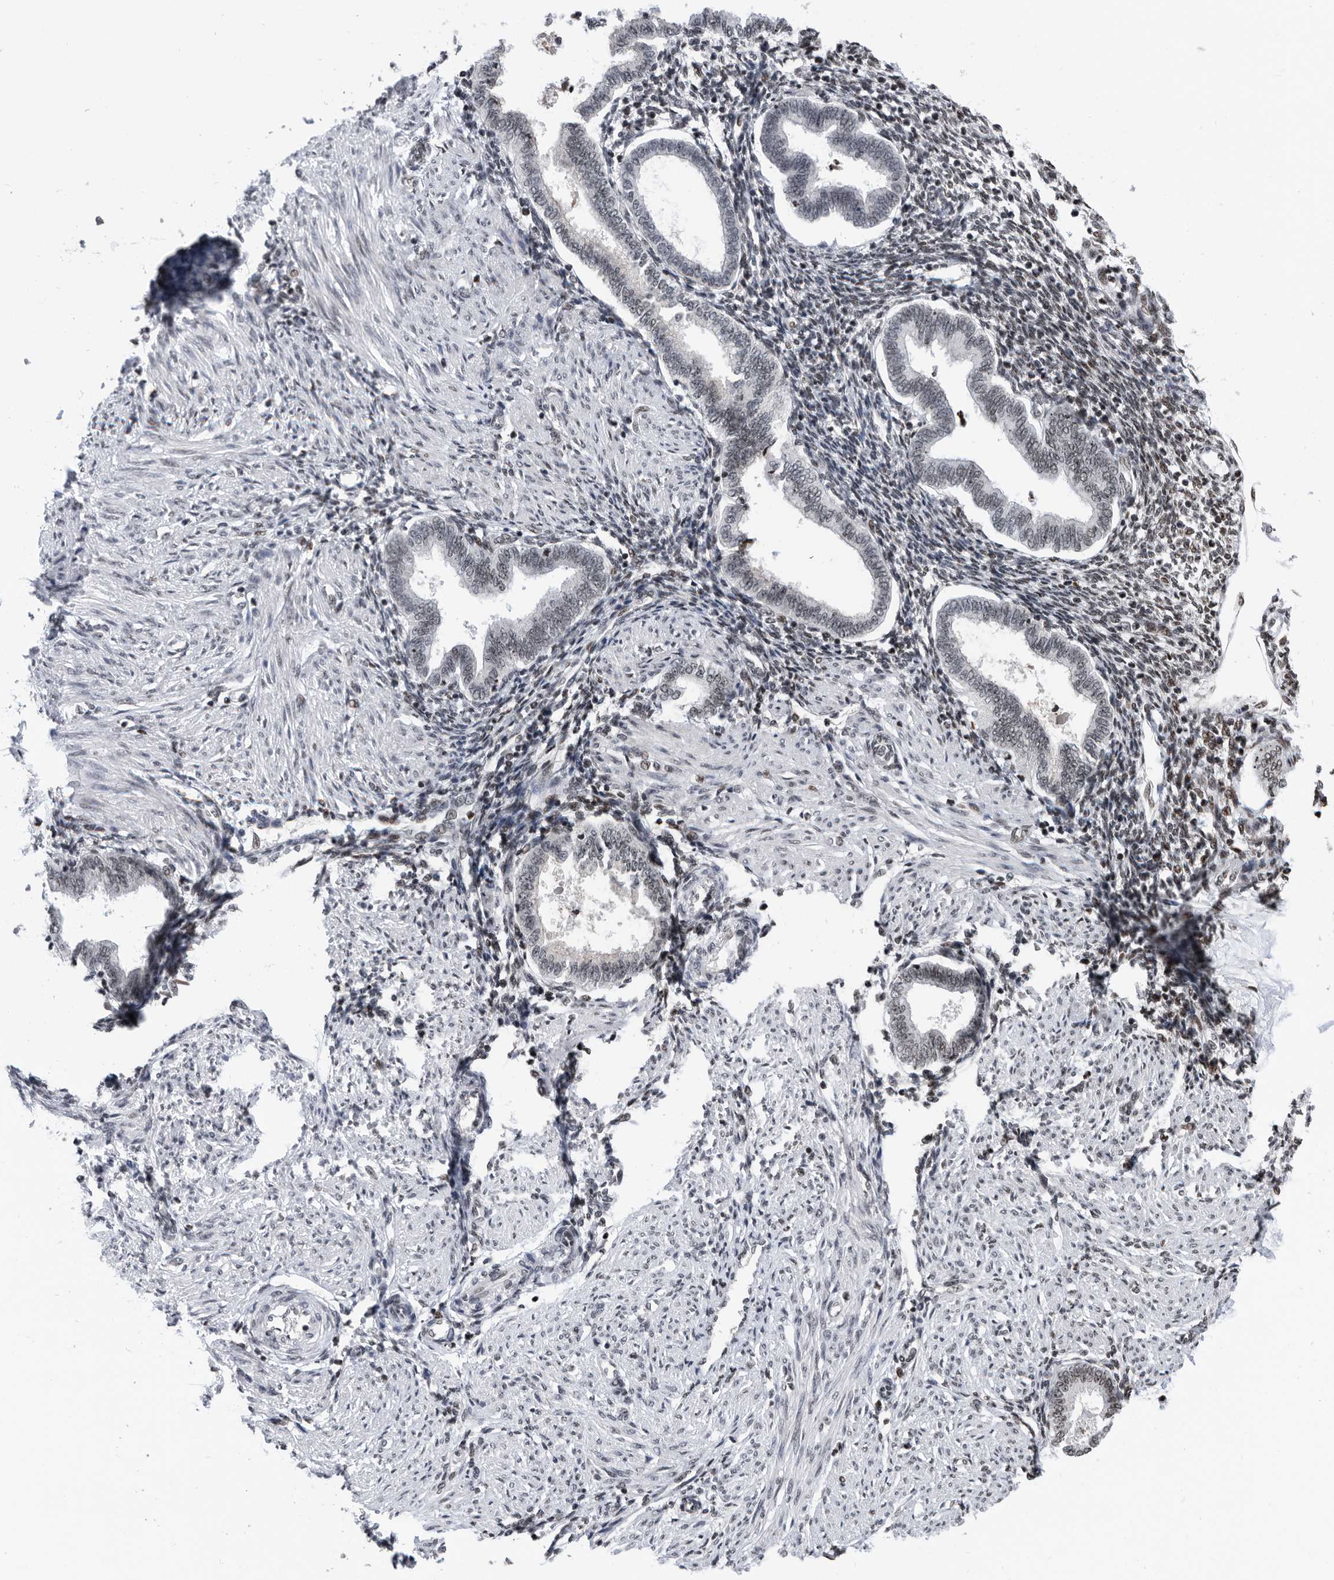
{"staining": {"intensity": "weak", "quantity": "<25%", "location": "nuclear"}, "tissue": "endometrium", "cell_type": "Cells in endometrial stroma", "image_type": "normal", "snomed": [{"axis": "morphology", "description": "Normal tissue, NOS"}, {"axis": "topography", "description": "Endometrium"}], "caption": "An image of endometrium stained for a protein exhibits no brown staining in cells in endometrial stroma. (Brightfield microscopy of DAB (3,3'-diaminobenzidine) IHC at high magnification).", "gene": "SNRNP48", "patient": {"sex": "female", "age": 53}}